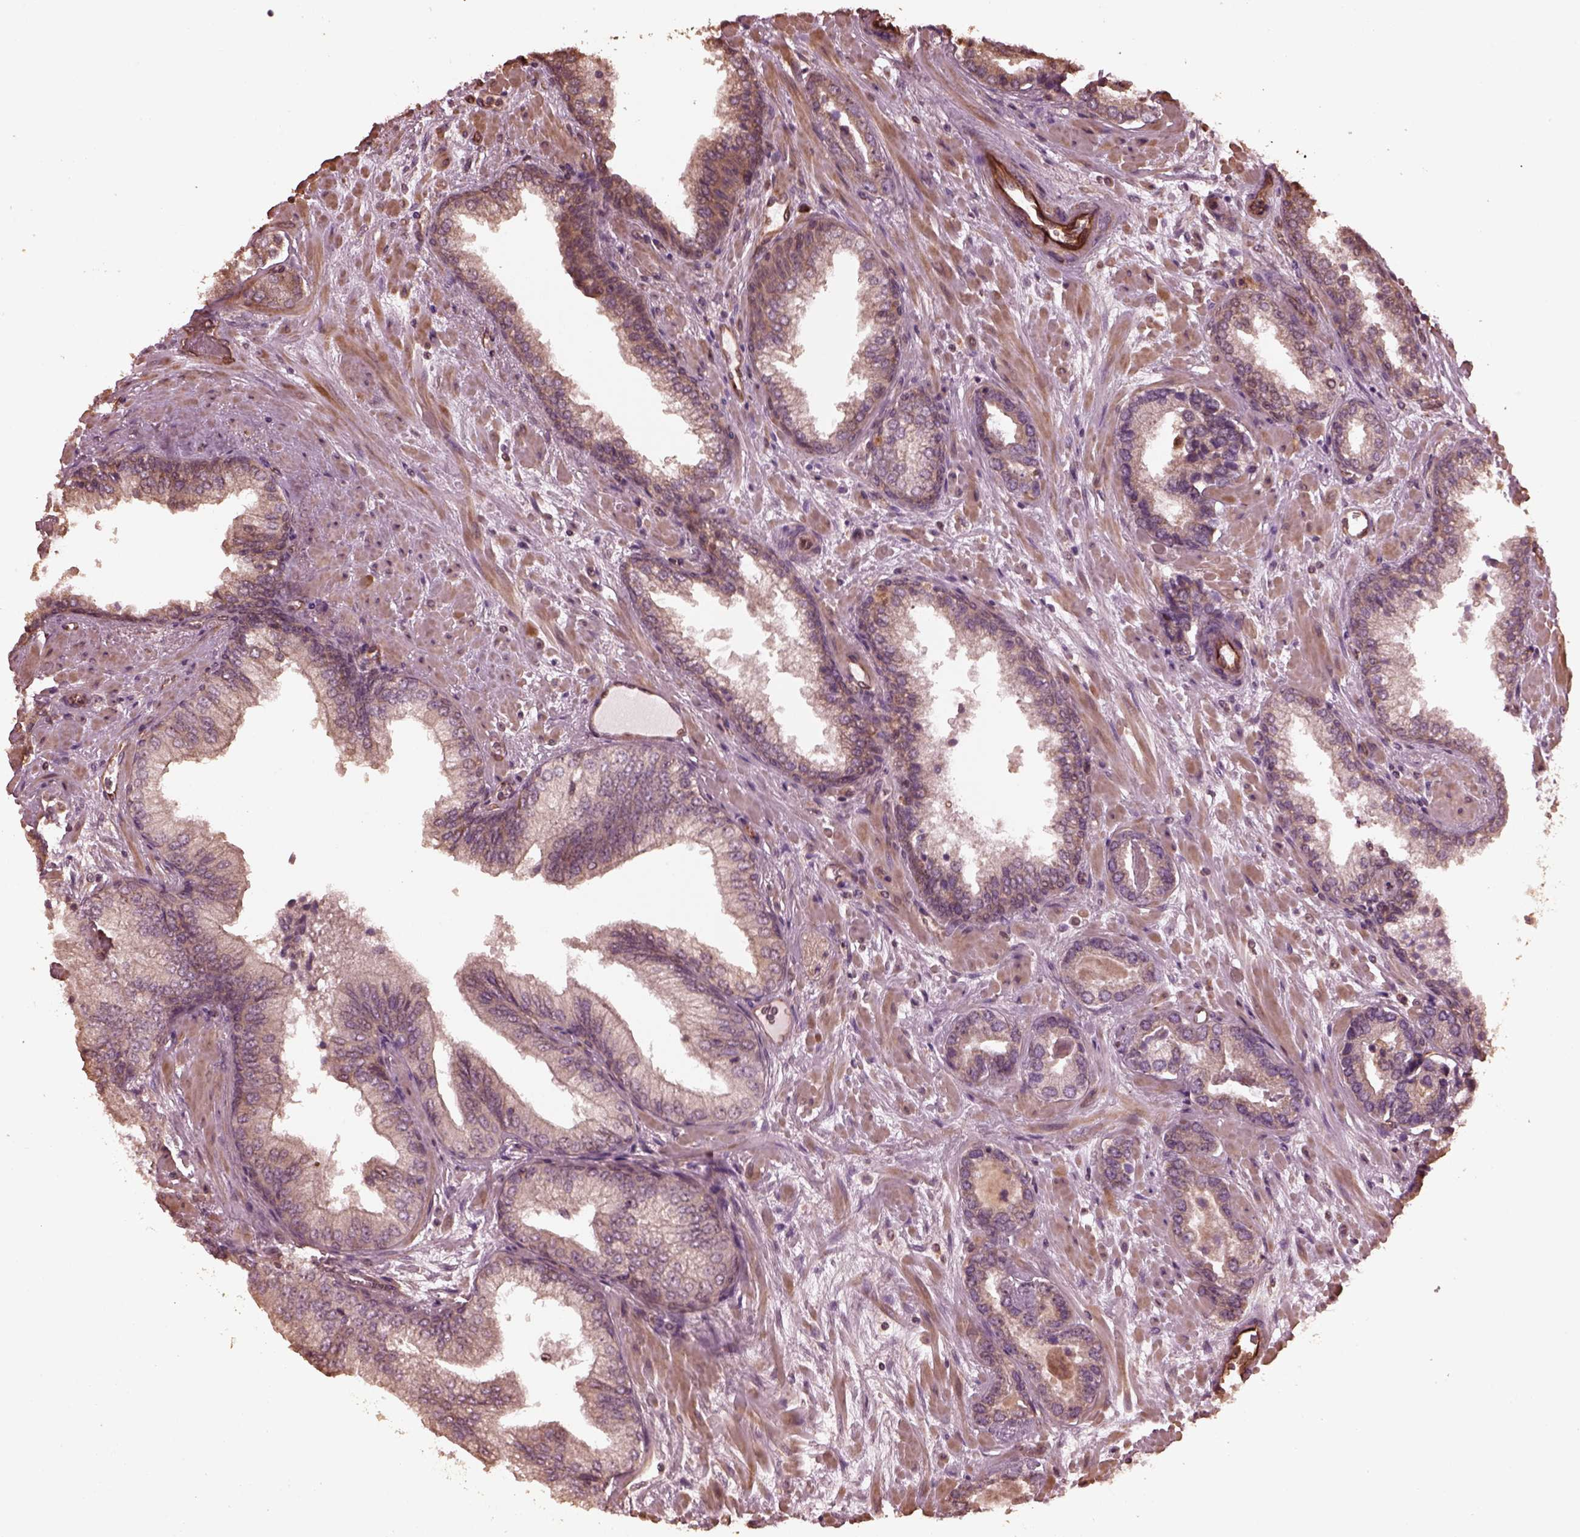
{"staining": {"intensity": "weak", "quantity": "25%-75%", "location": "cytoplasmic/membranous"}, "tissue": "prostate cancer", "cell_type": "Tumor cells", "image_type": "cancer", "snomed": [{"axis": "morphology", "description": "Adenocarcinoma, Low grade"}, {"axis": "topography", "description": "Prostate"}], "caption": "There is low levels of weak cytoplasmic/membranous expression in tumor cells of prostate cancer, as demonstrated by immunohistochemical staining (brown color).", "gene": "GTPBP1", "patient": {"sex": "male", "age": 61}}